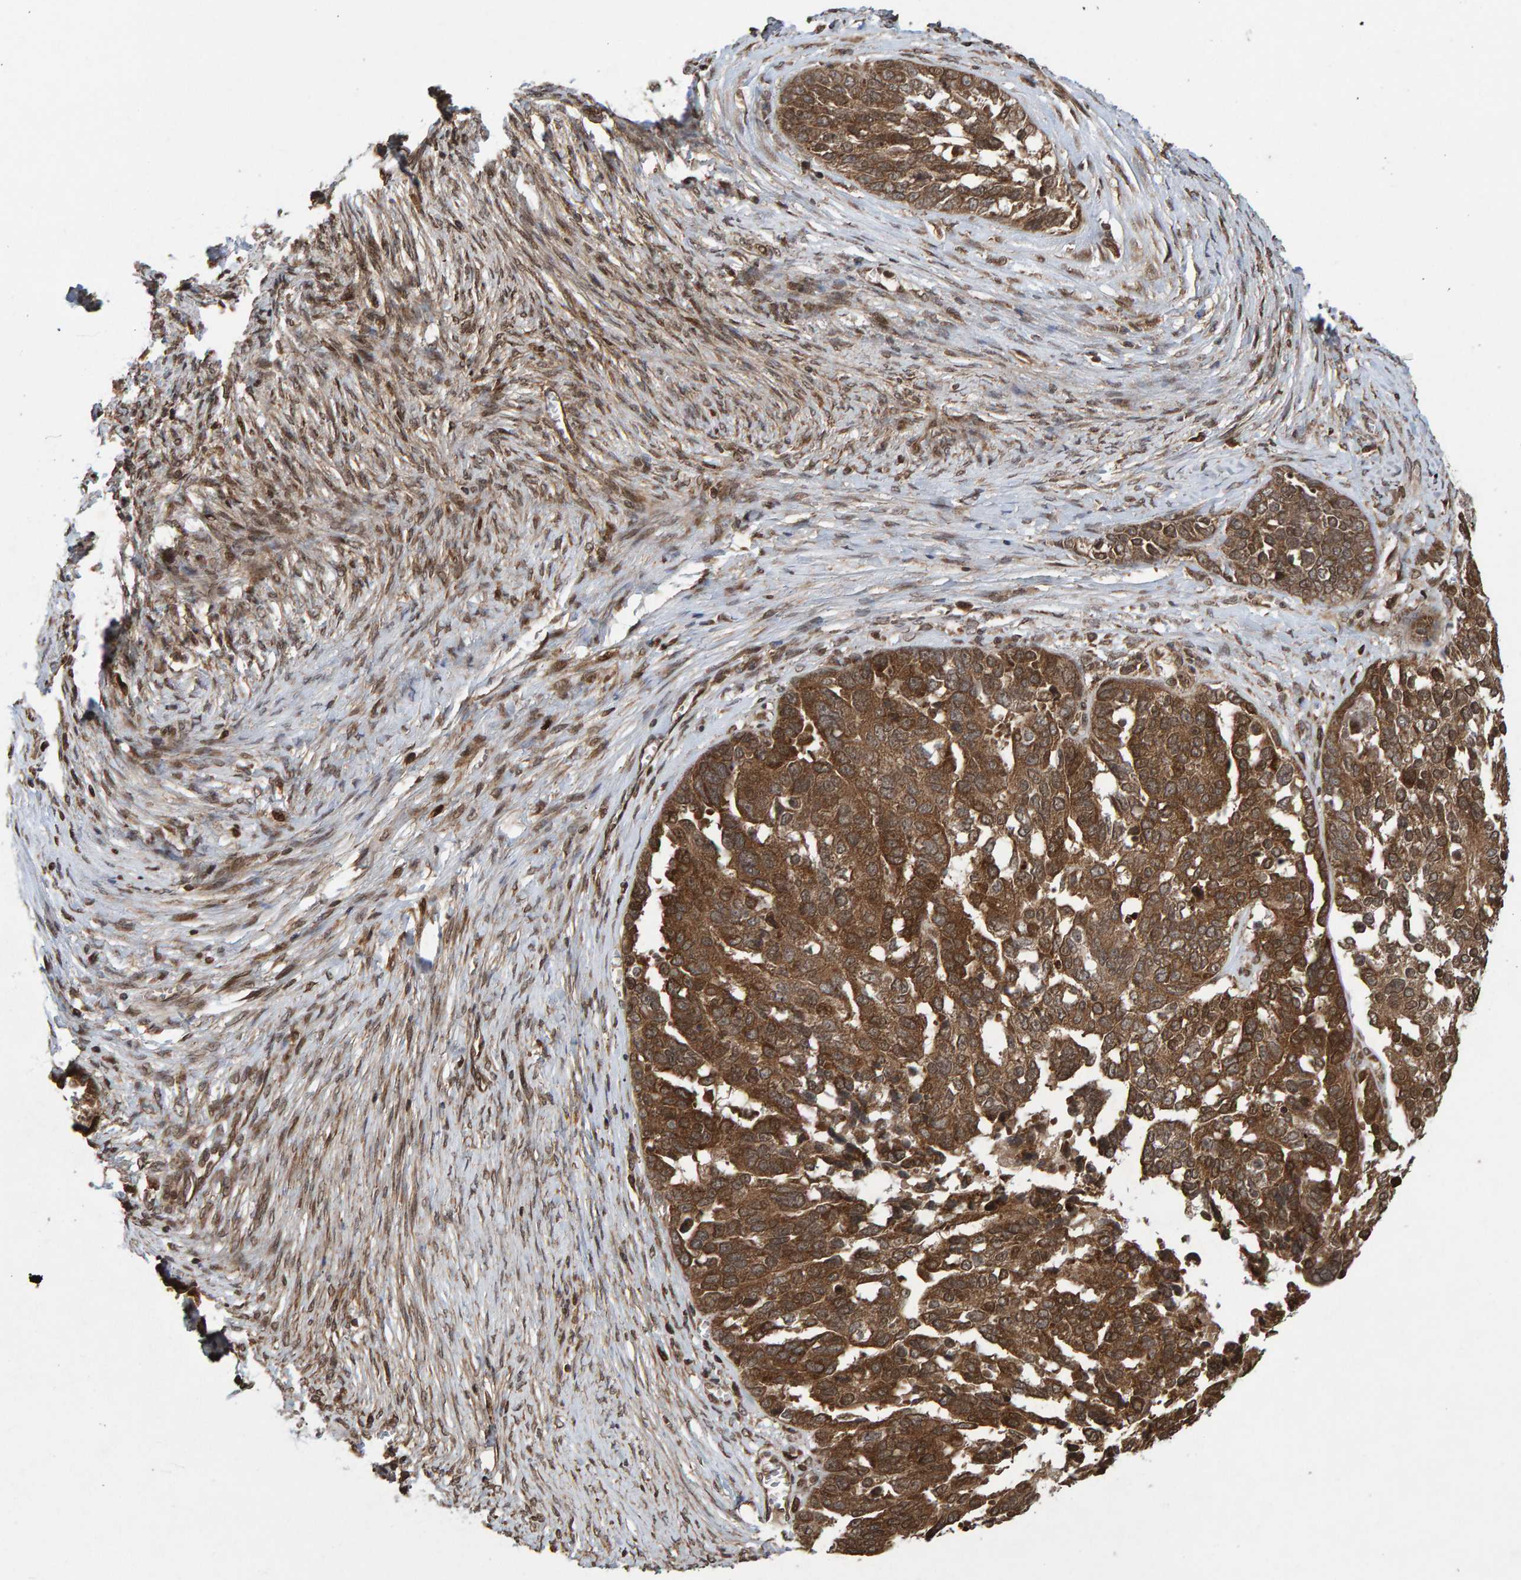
{"staining": {"intensity": "strong", "quantity": ">75%", "location": "cytoplasmic/membranous"}, "tissue": "ovarian cancer", "cell_type": "Tumor cells", "image_type": "cancer", "snomed": [{"axis": "morphology", "description": "Cystadenocarcinoma, serous, NOS"}, {"axis": "topography", "description": "Ovary"}], "caption": "A micrograph of serous cystadenocarcinoma (ovarian) stained for a protein shows strong cytoplasmic/membranous brown staining in tumor cells. The protein of interest is stained brown, and the nuclei are stained in blue (DAB IHC with brightfield microscopy, high magnification).", "gene": "GAB2", "patient": {"sex": "female", "age": 44}}